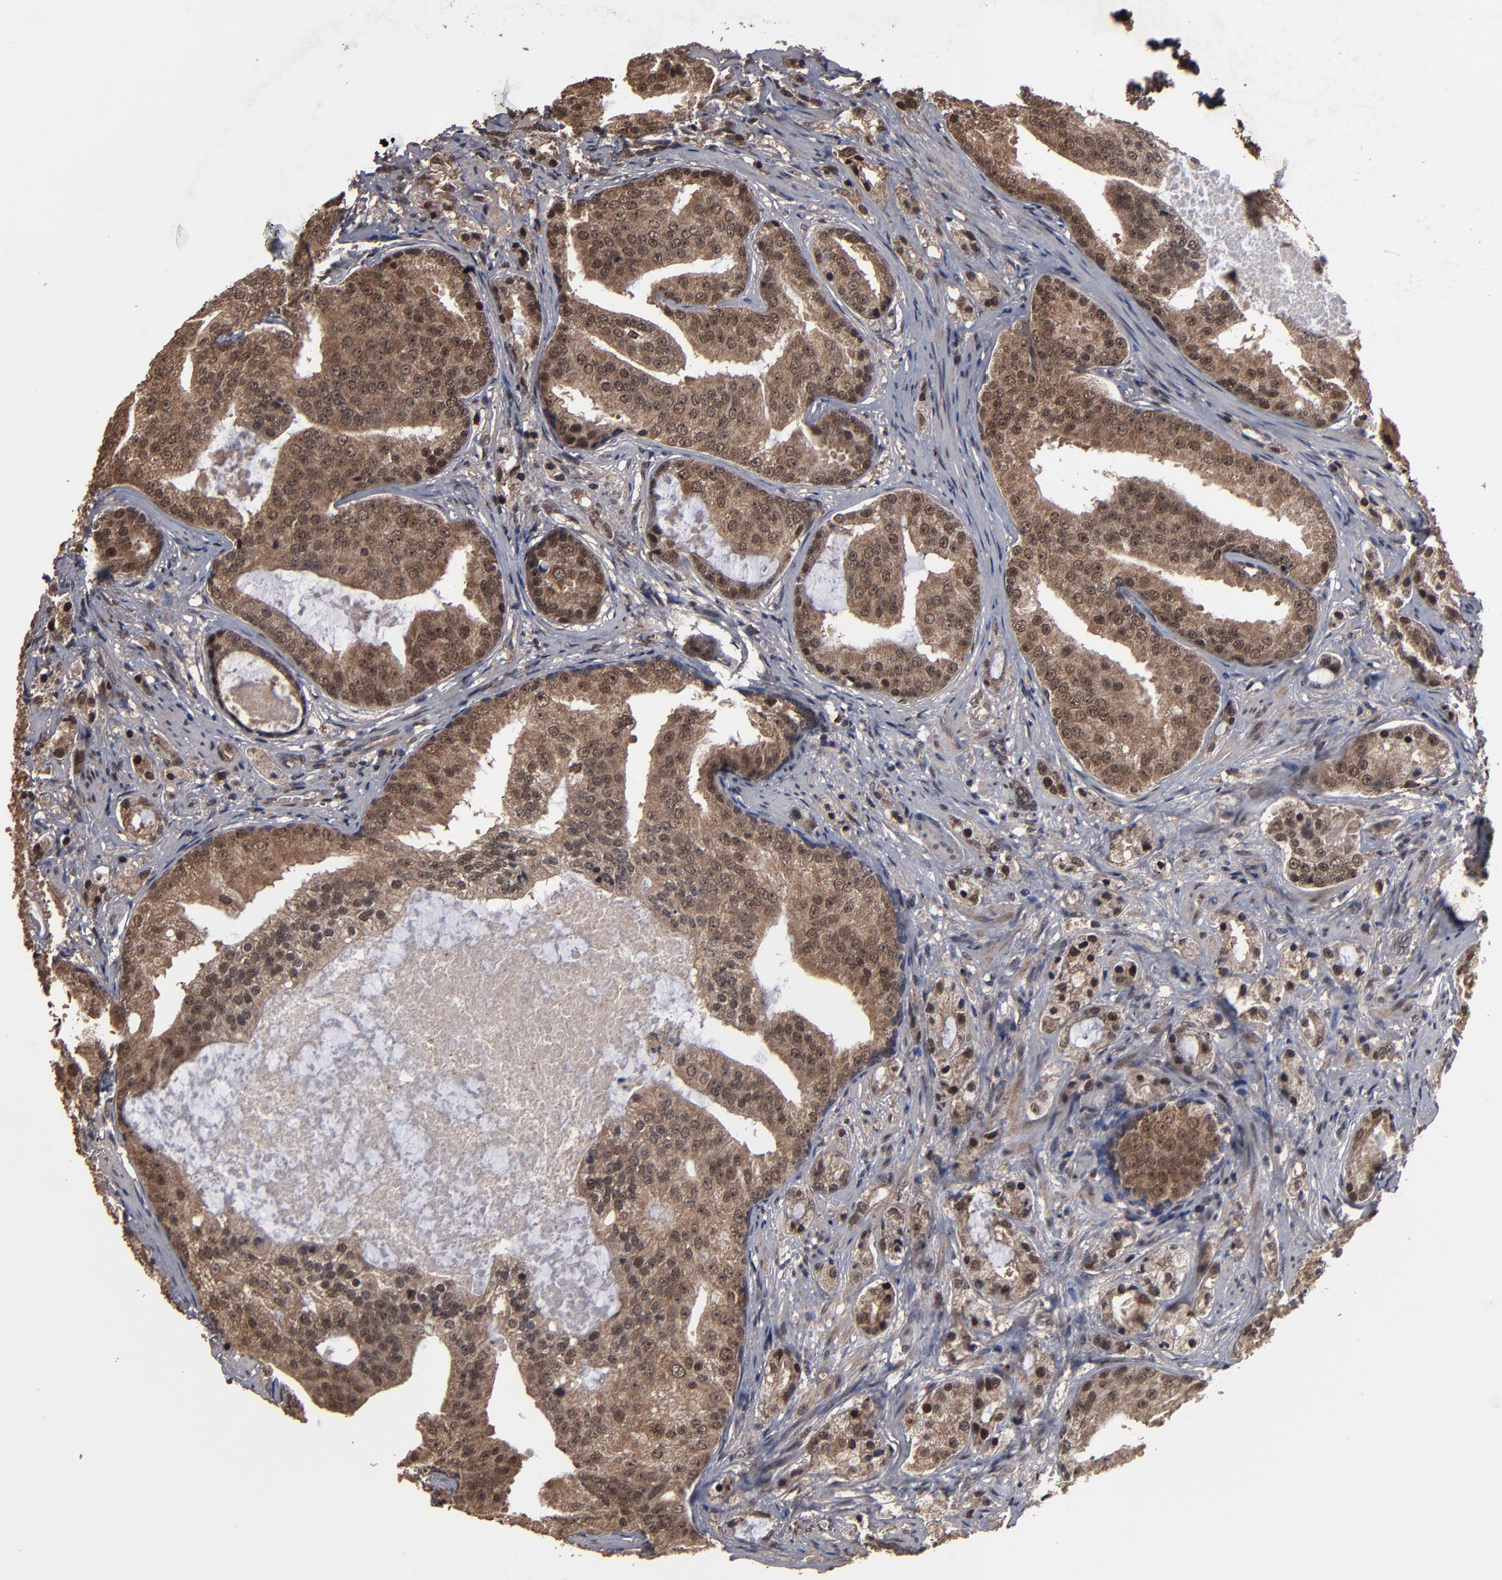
{"staining": {"intensity": "moderate", "quantity": ">75%", "location": "cytoplasmic/membranous,nuclear"}, "tissue": "prostate cancer", "cell_type": "Tumor cells", "image_type": "cancer", "snomed": [{"axis": "morphology", "description": "Adenocarcinoma, High grade"}, {"axis": "topography", "description": "Prostate"}], "caption": "Prostate cancer stained with DAB (3,3'-diaminobenzidine) immunohistochemistry (IHC) shows medium levels of moderate cytoplasmic/membranous and nuclear staining in about >75% of tumor cells.", "gene": "NXF2B", "patient": {"sex": "male", "age": 68}}